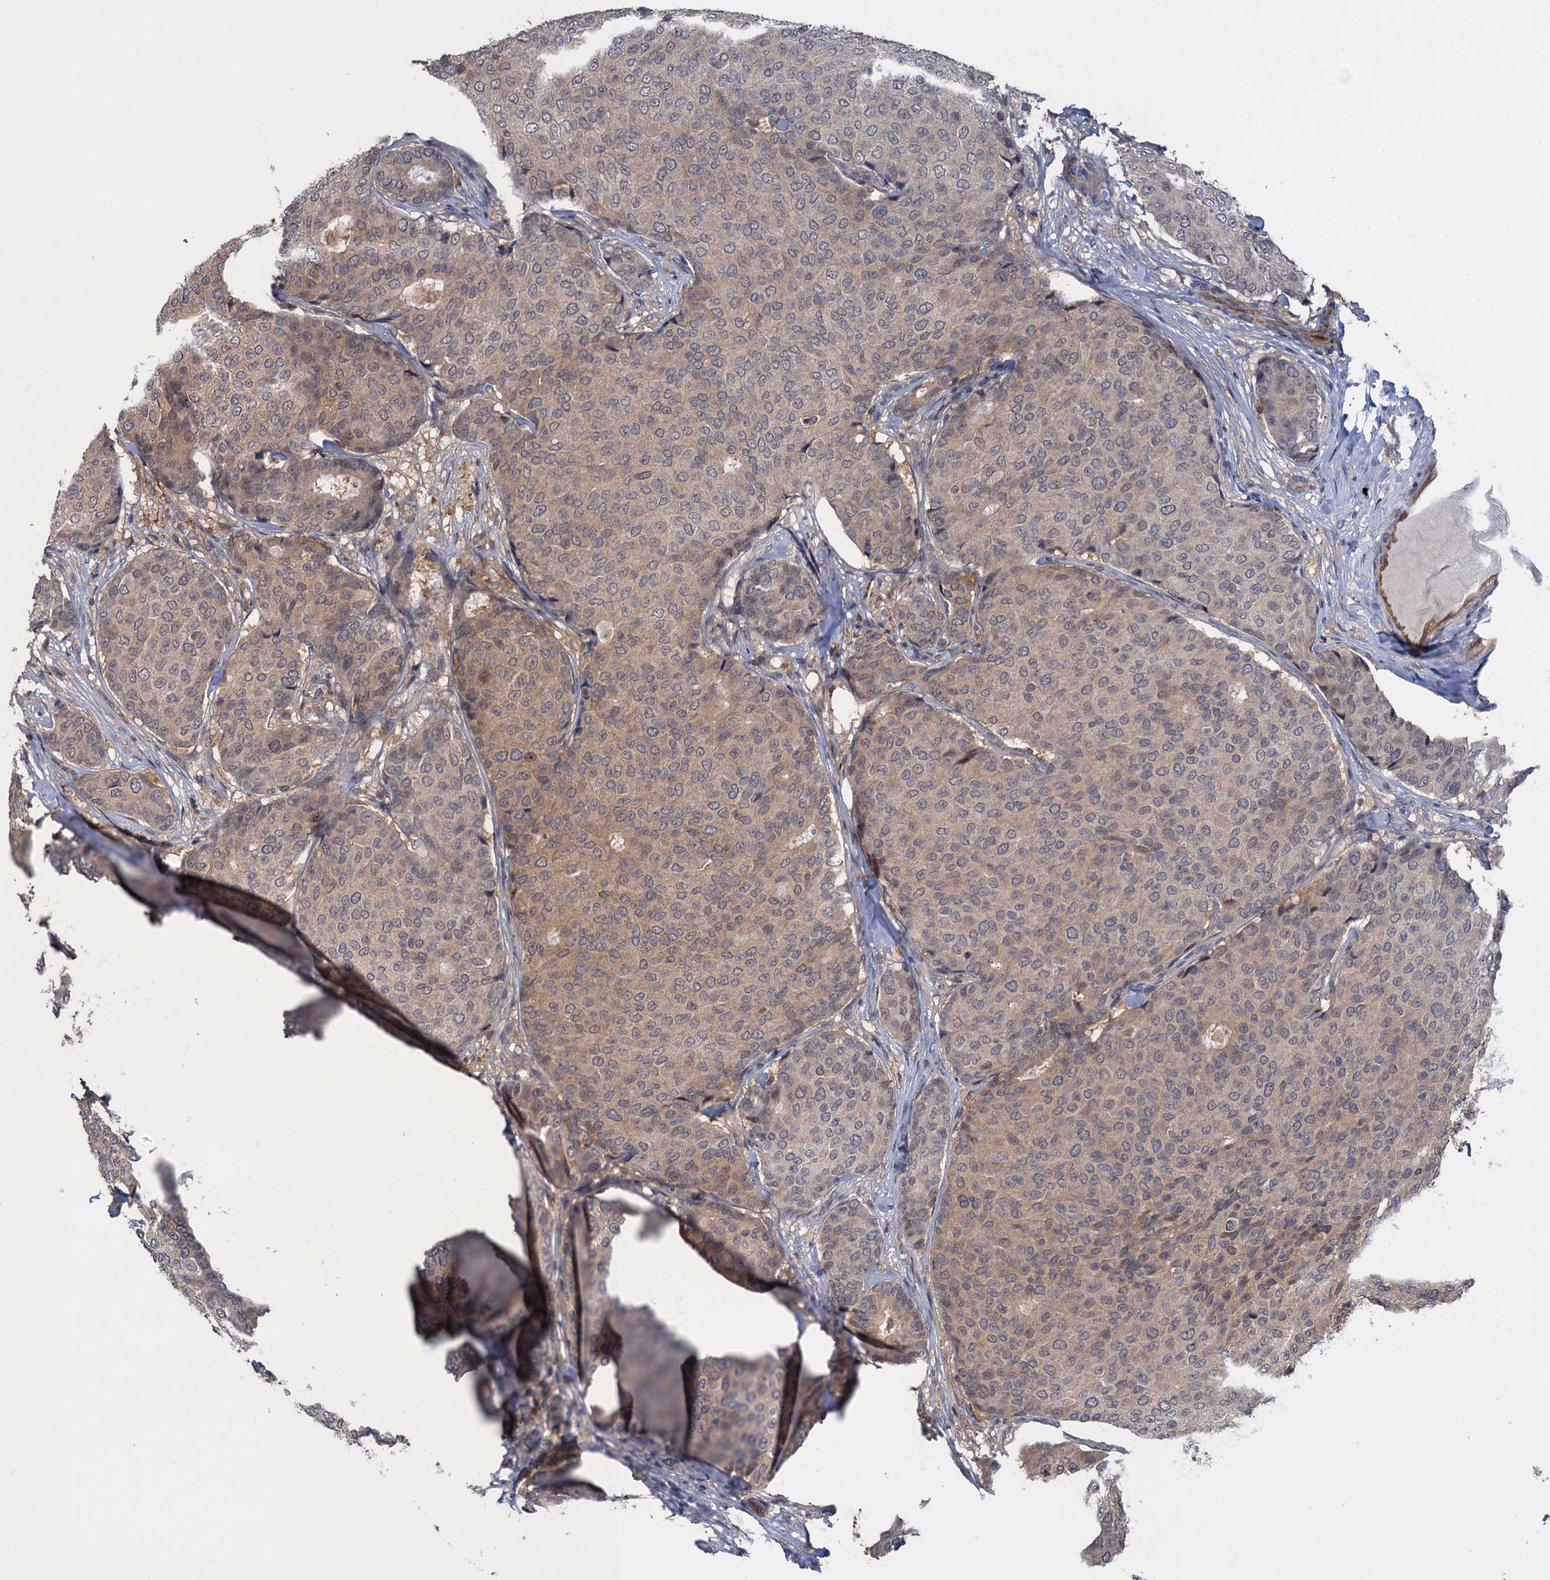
{"staining": {"intensity": "weak", "quantity": "<25%", "location": "cytoplasmic/membranous"}, "tissue": "breast cancer", "cell_type": "Tumor cells", "image_type": "cancer", "snomed": [{"axis": "morphology", "description": "Duct carcinoma"}, {"axis": "topography", "description": "Breast"}], "caption": "The IHC micrograph has no significant expression in tumor cells of breast cancer (intraductal carcinoma) tissue.", "gene": "NEK8", "patient": {"sex": "female", "age": 75}}